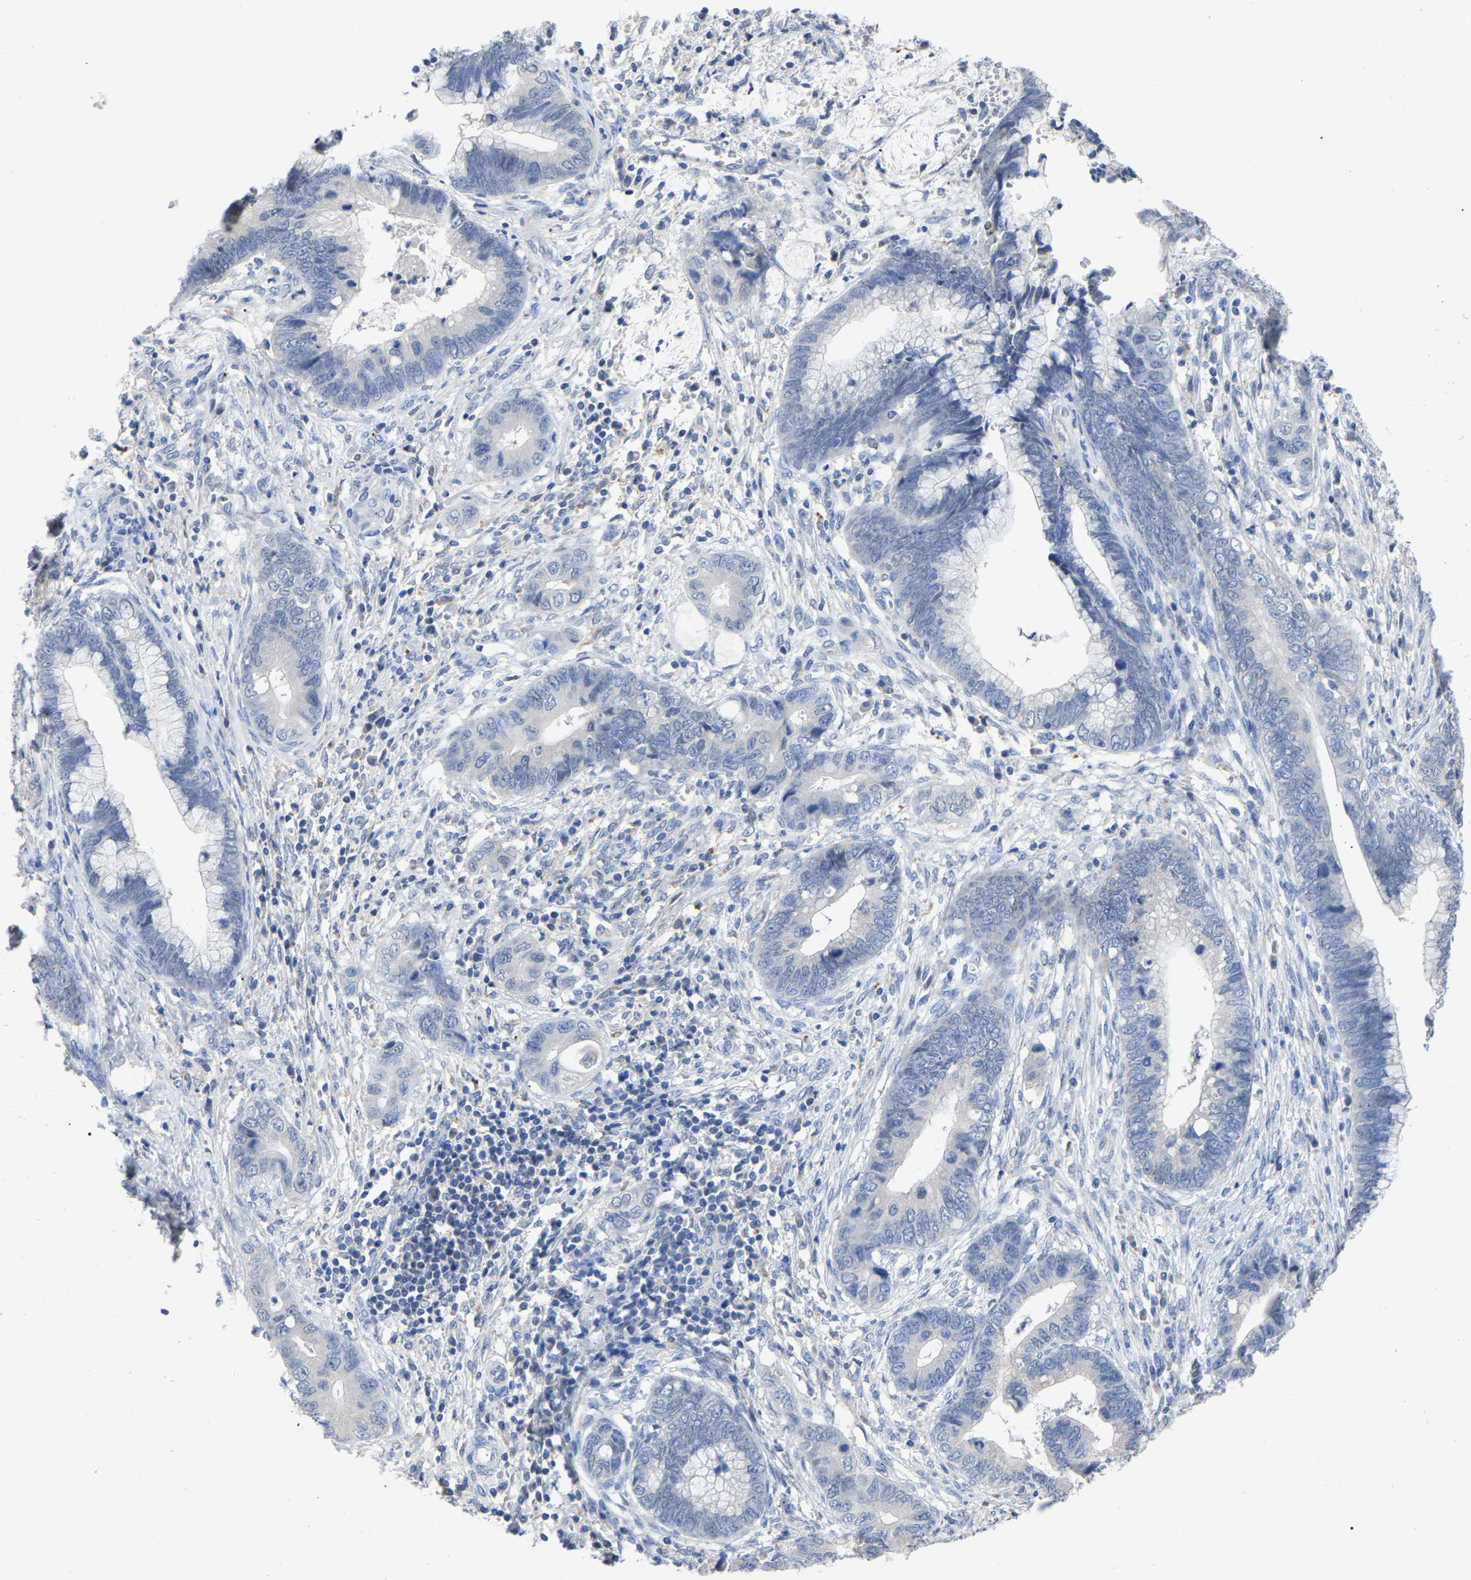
{"staining": {"intensity": "negative", "quantity": "none", "location": "none"}, "tissue": "cervical cancer", "cell_type": "Tumor cells", "image_type": "cancer", "snomed": [{"axis": "morphology", "description": "Adenocarcinoma, NOS"}, {"axis": "topography", "description": "Cervix"}], "caption": "Immunohistochemistry of human adenocarcinoma (cervical) shows no expression in tumor cells.", "gene": "SMPD2", "patient": {"sex": "female", "age": 44}}